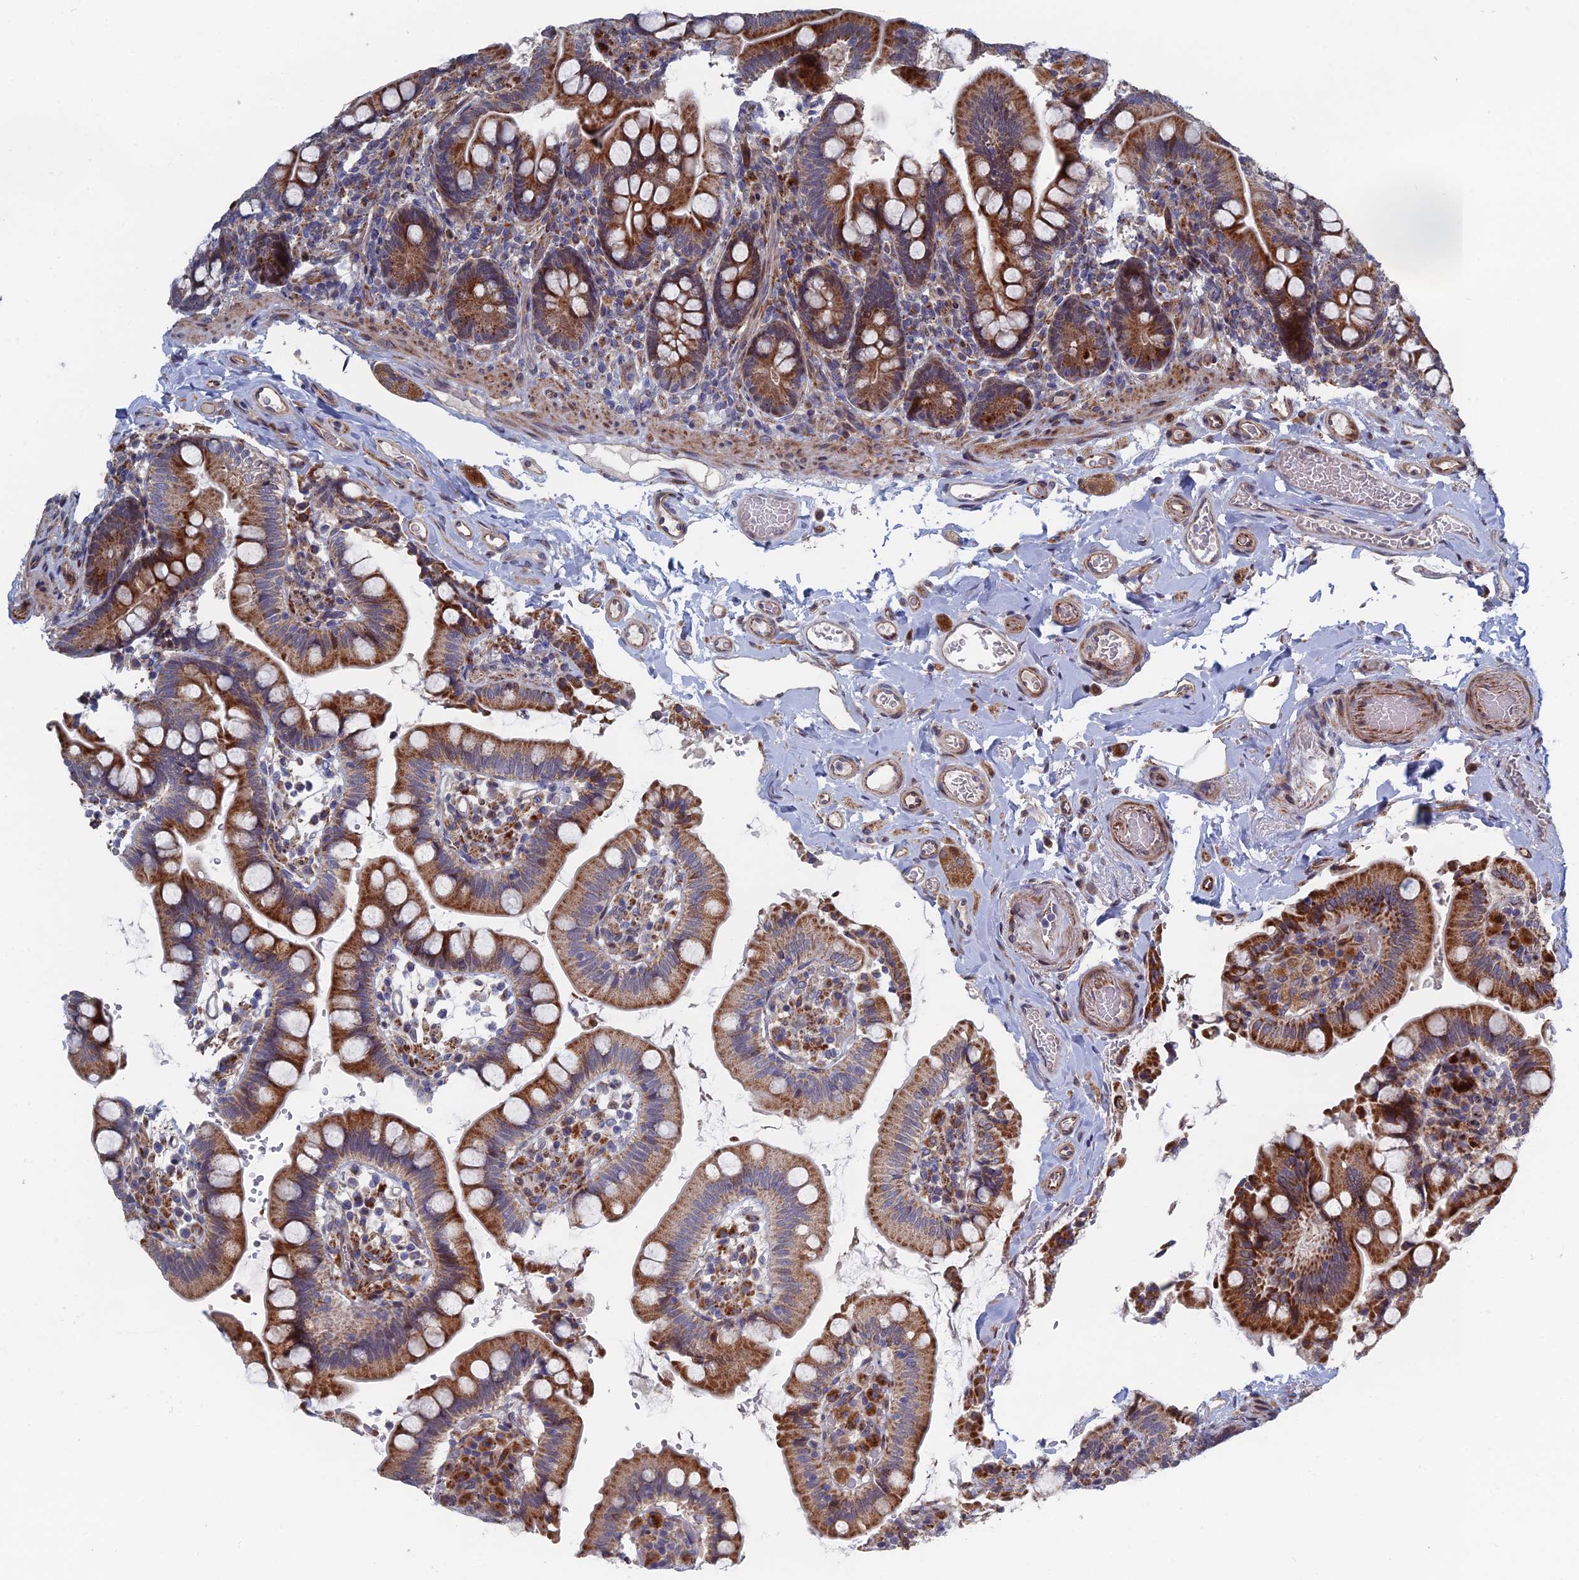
{"staining": {"intensity": "strong", "quantity": ">75%", "location": "cytoplasmic/membranous"}, "tissue": "small intestine", "cell_type": "Glandular cells", "image_type": "normal", "snomed": [{"axis": "morphology", "description": "Normal tissue, NOS"}, {"axis": "topography", "description": "Small intestine"}], "caption": "A micrograph of small intestine stained for a protein shows strong cytoplasmic/membranous brown staining in glandular cells.", "gene": "GTF2IRD1", "patient": {"sex": "female", "age": 64}}